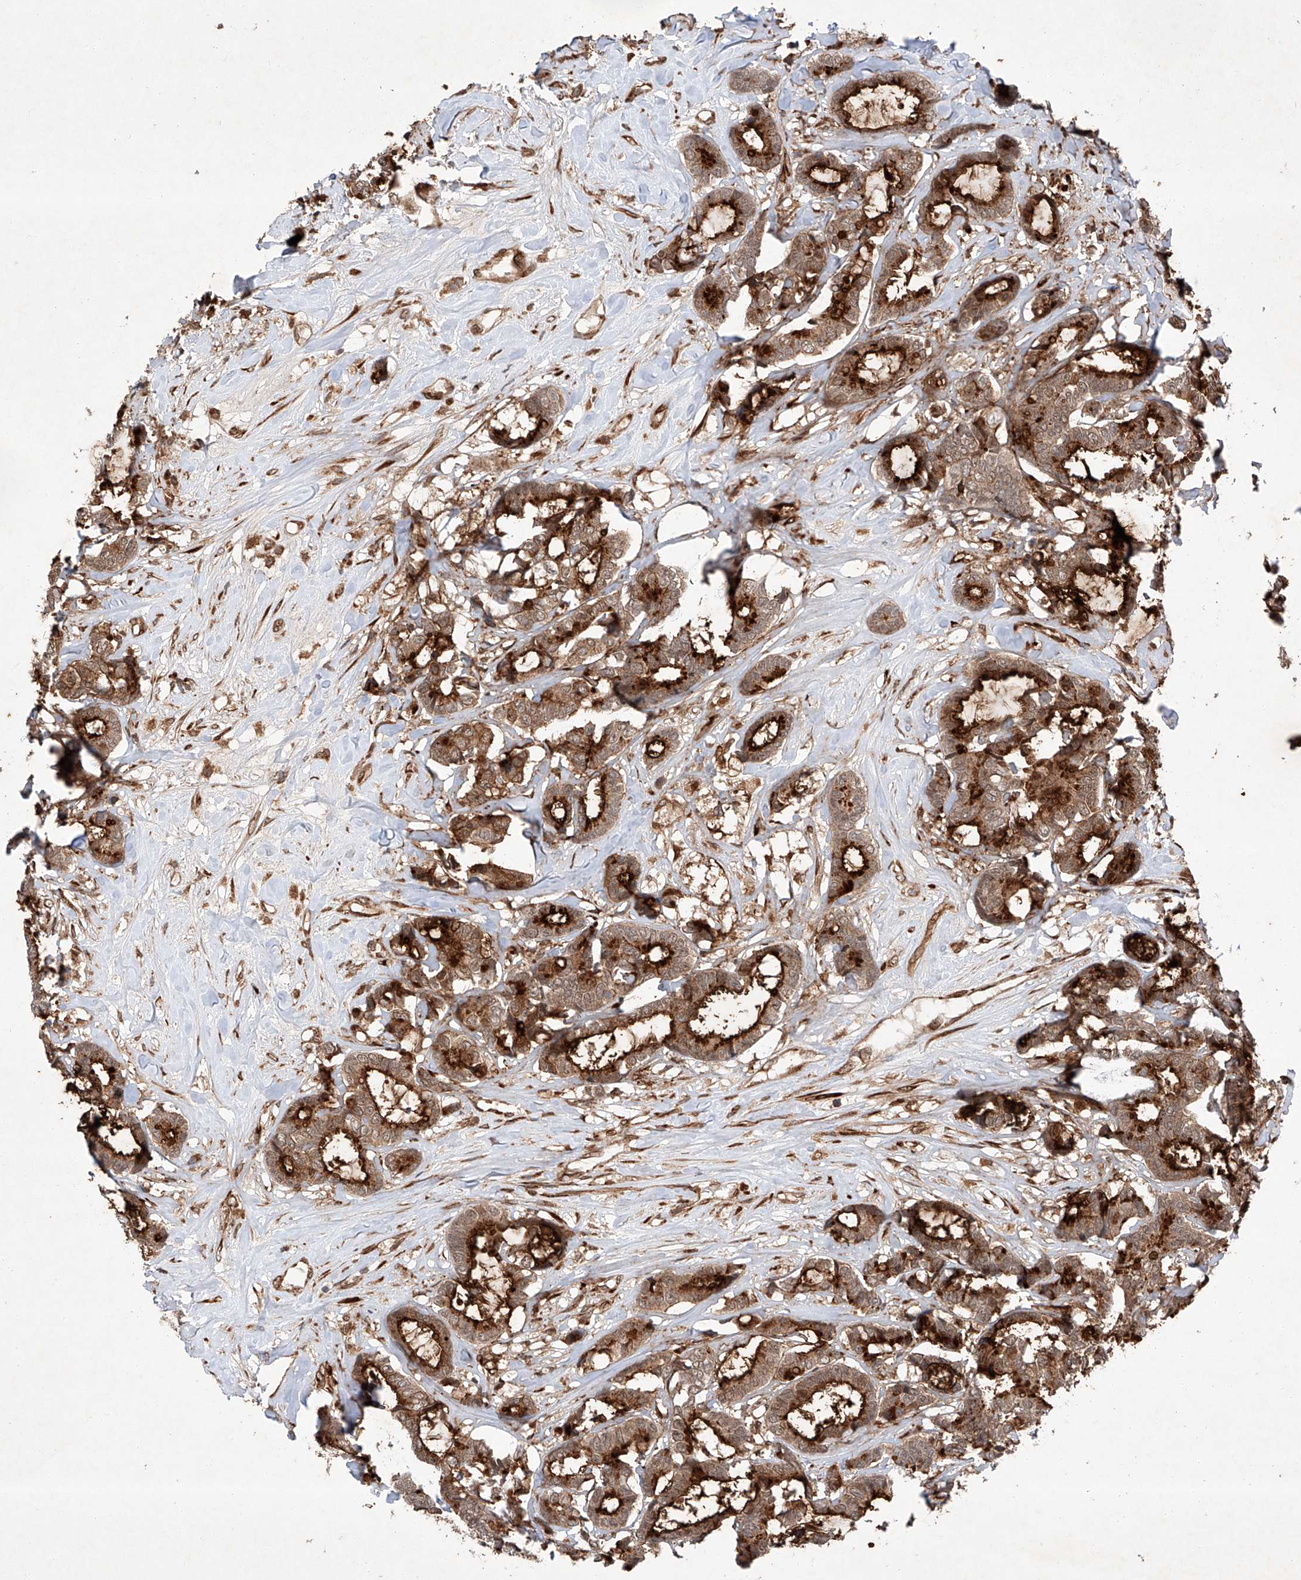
{"staining": {"intensity": "strong", "quantity": ">75%", "location": "cytoplasmic/membranous"}, "tissue": "breast cancer", "cell_type": "Tumor cells", "image_type": "cancer", "snomed": [{"axis": "morphology", "description": "Duct carcinoma"}, {"axis": "topography", "description": "Breast"}], "caption": "Strong cytoplasmic/membranous expression is seen in approximately >75% of tumor cells in breast intraductal carcinoma. The protein is shown in brown color, while the nuclei are stained blue.", "gene": "ZFP28", "patient": {"sex": "female", "age": 87}}